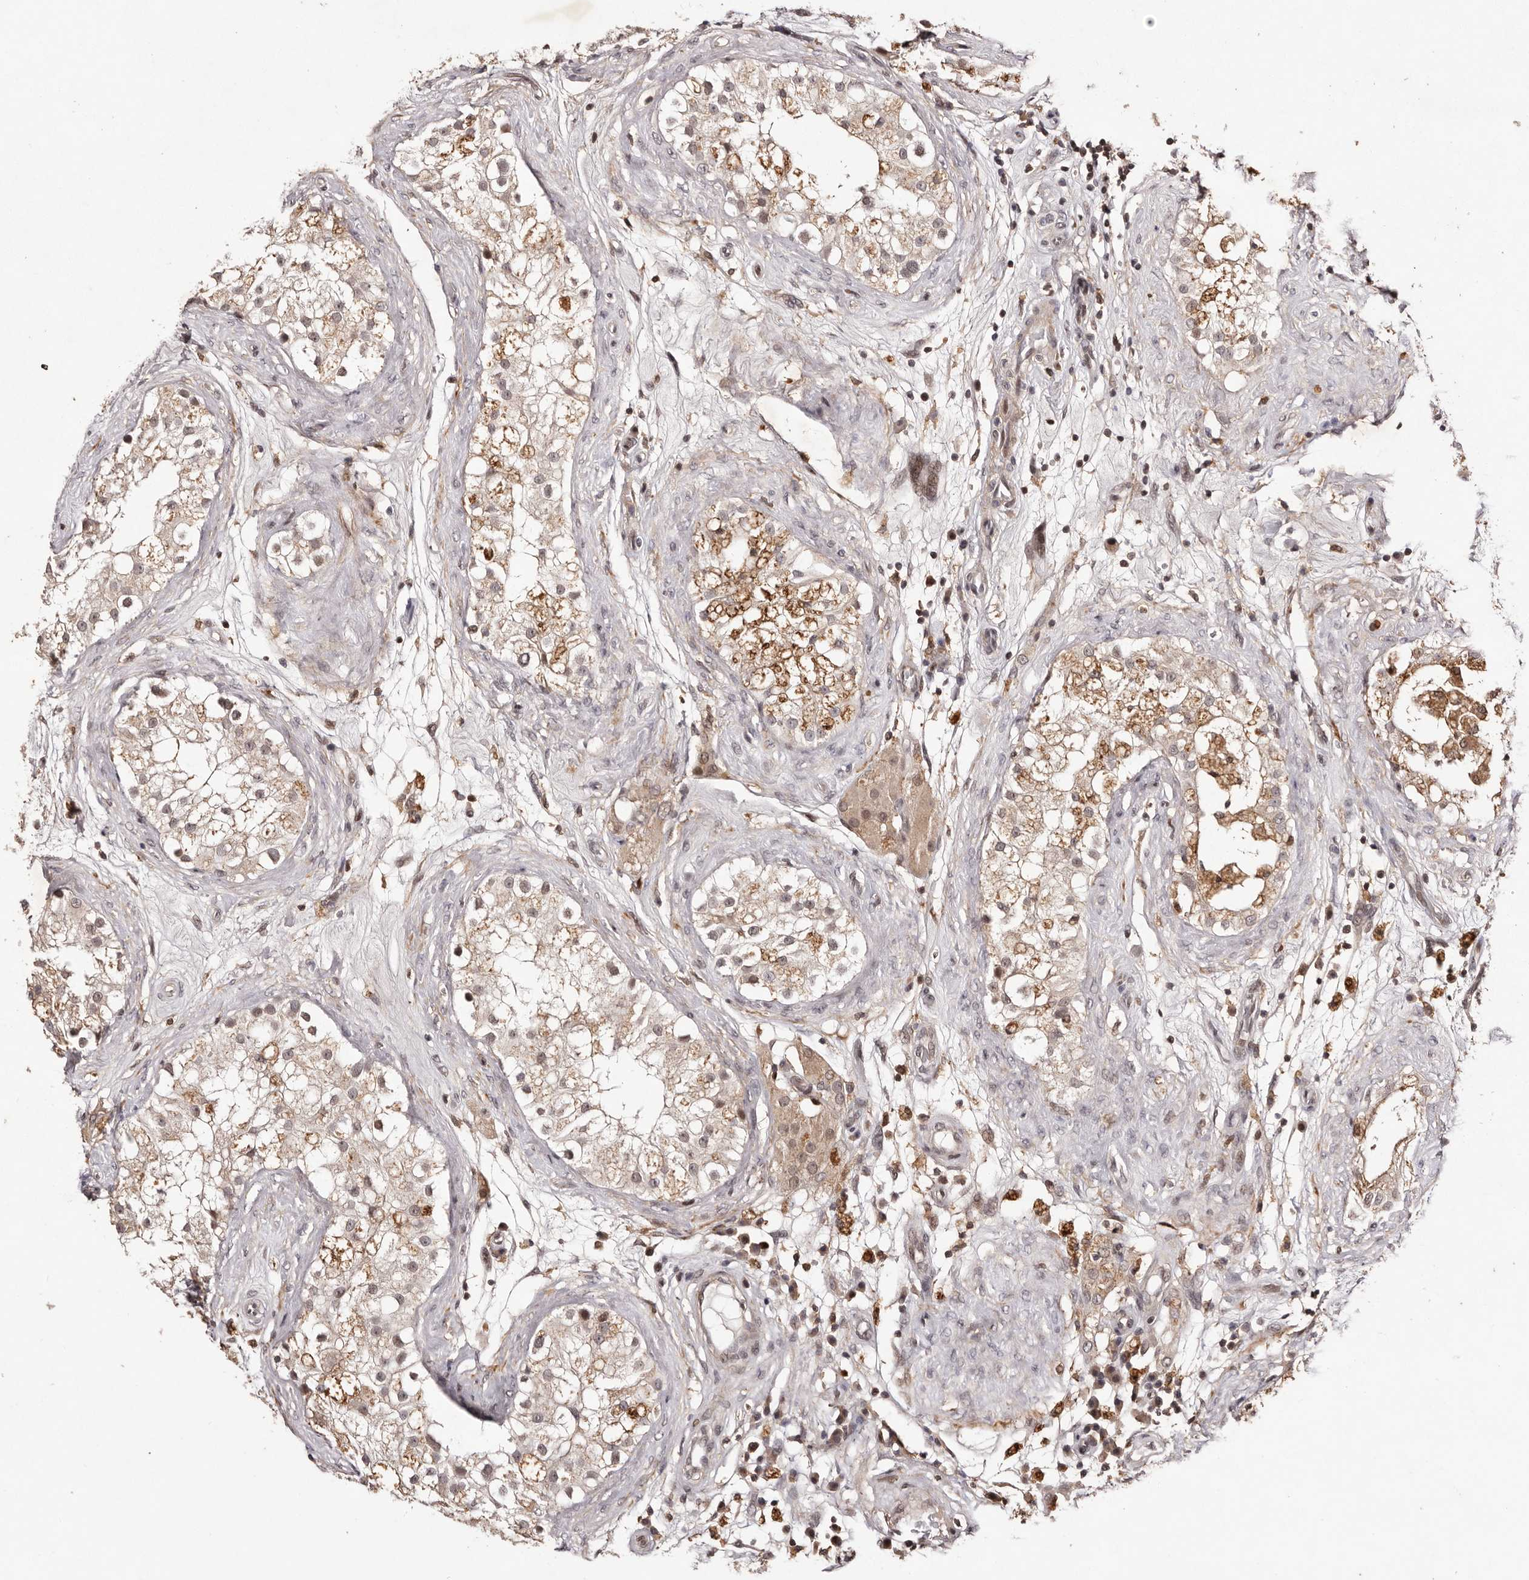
{"staining": {"intensity": "moderate", "quantity": "25%-75%", "location": "cytoplasmic/membranous,nuclear"}, "tissue": "testis", "cell_type": "Cells in seminiferous ducts", "image_type": "normal", "snomed": [{"axis": "morphology", "description": "Normal tissue, NOS"}, {"axis": "topography", "description": "Testis"}], "caption": "IHC of normal human testis exhibits medium levels of moderate cytoplasmic/membranous,nuclear expression in approximately 25%-75% of cells in seminiferous ducts. (brown staining indicates protein expression, while blue staining denotes nuclei).", "gene": "FBXO5", "patient": {"sex": "male", "age": 84}}